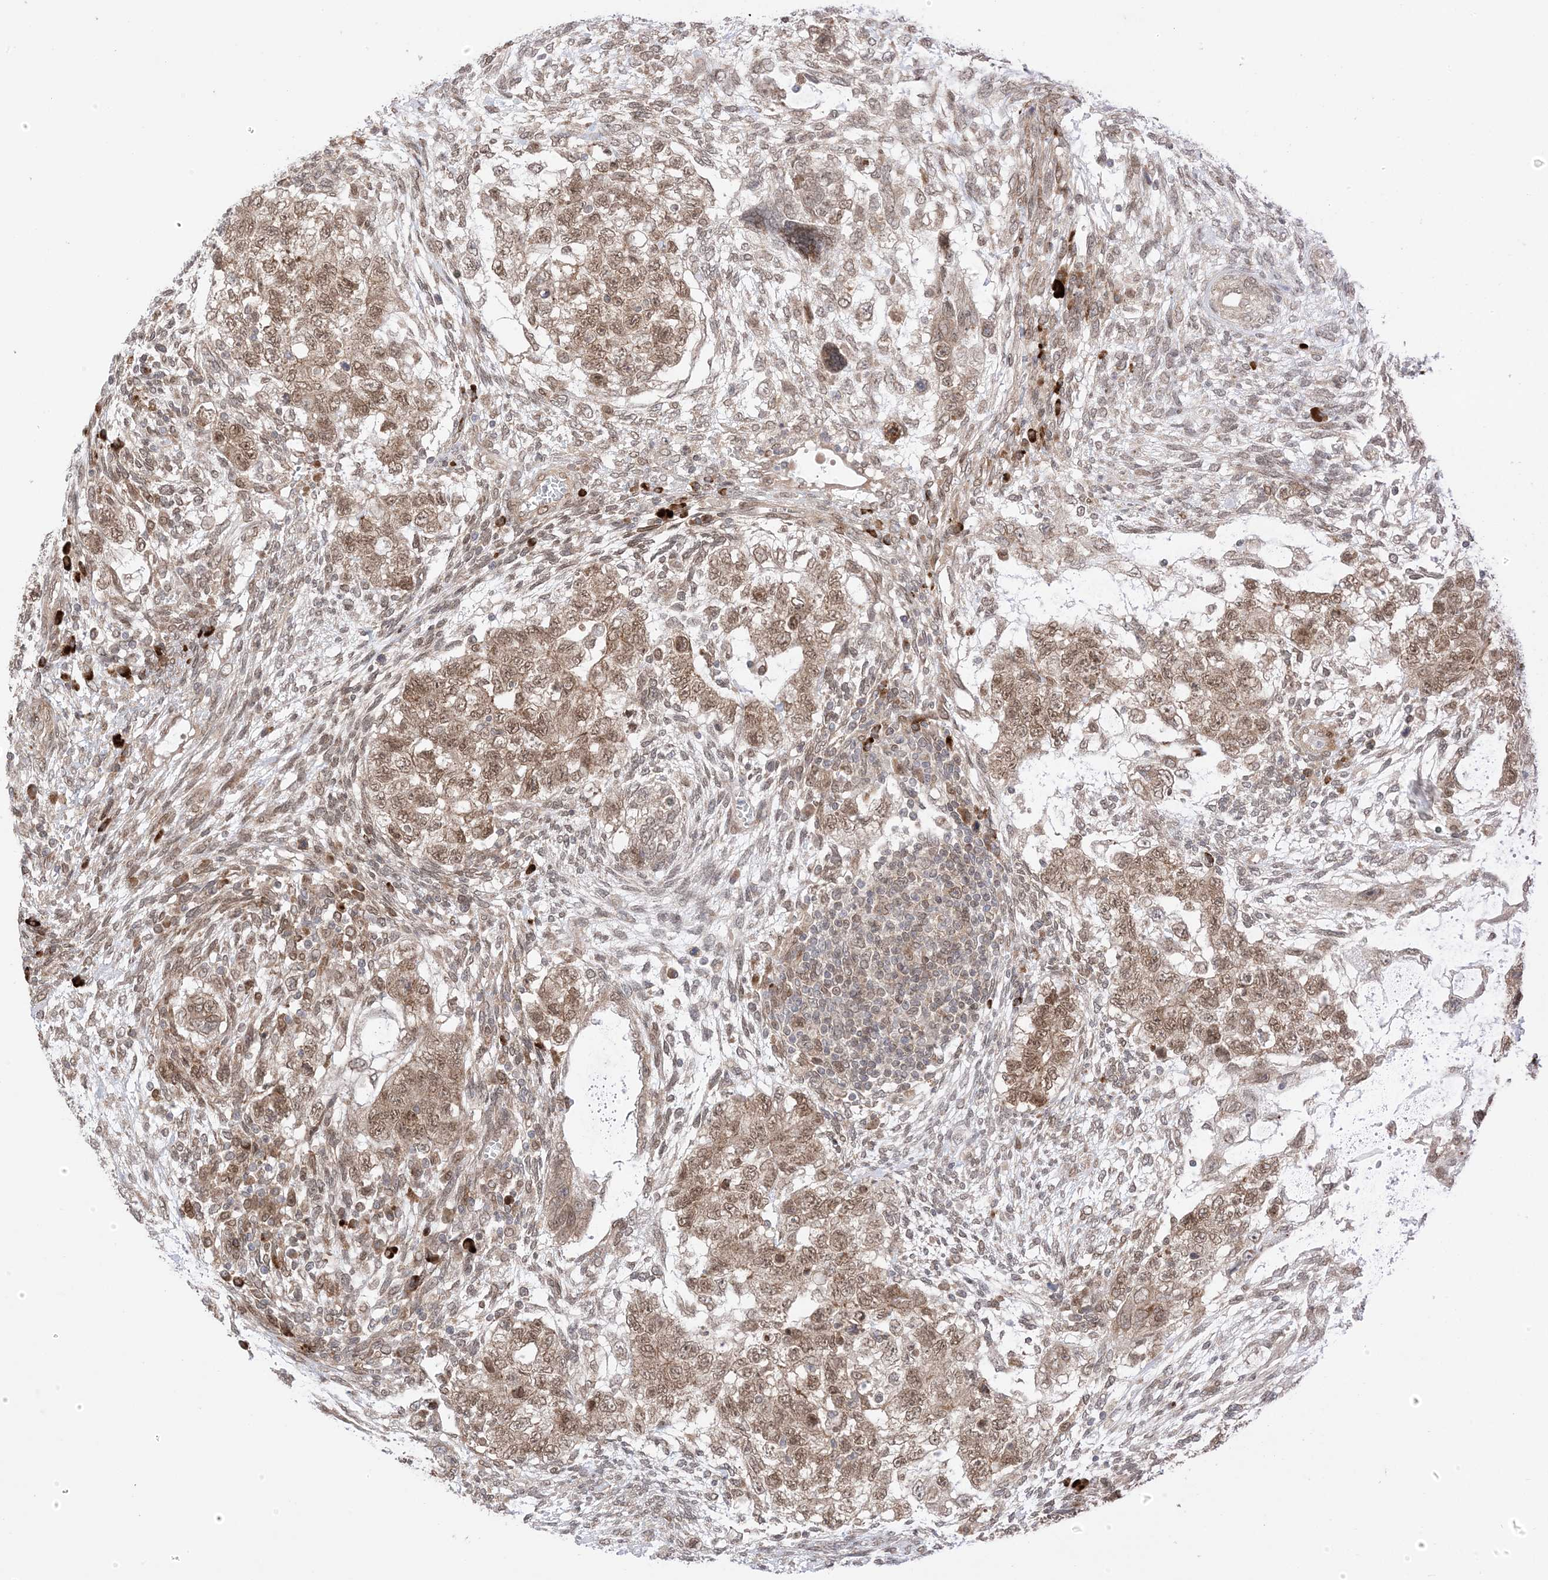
{"staining": {"intensity": "moderate", "quantity": ">75%", "location": "cytoplasmic/membranous,nuclear"}, "tissue": "testis cancer", "cell_type": "Tumor cells", "image_type": "cancer", "snomed": [{"axis": "morphology", "description": "Carcinoma, Embryonal, NOS"}, {"axis": "topography", "description": "Testis"}], "caption": "IHC of human testis embryonal carcinoma exhibits medium levels of moderate cytoplasmic/membranous and nuclear positivity in about >75% of tumor cells.", "gene": "UBE2E2", "patient": {"sex": "male", "age": 37}}